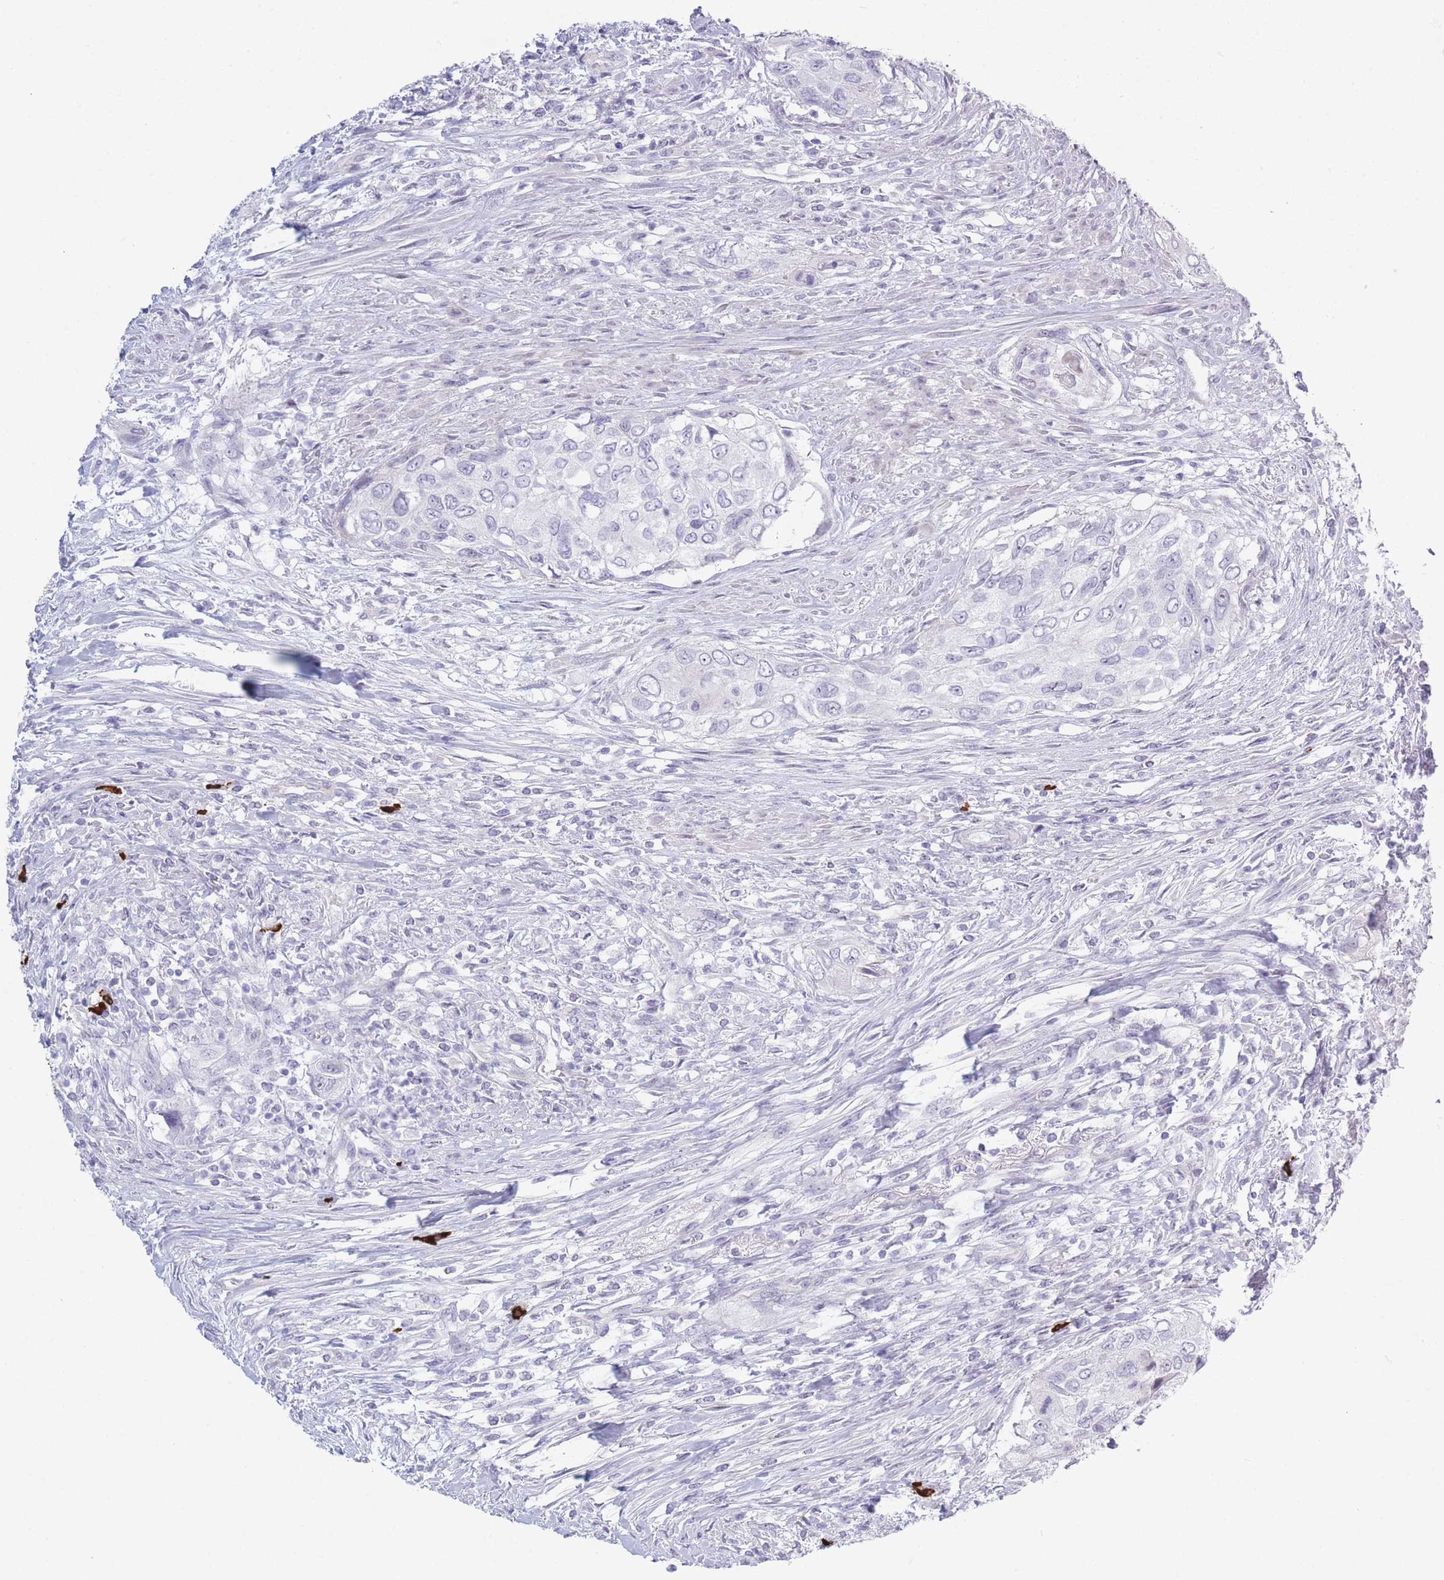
{"staining": {"intensity": "negative", "quantity": "none", "location": "none"}, "tissue": "urothelial cancer", "cell_type": "Tumor cells", "image_type": "cancer", "snomed": [{"axis": "morphology", "description": "Urothelial carcinoma, High grade"}, {"axis": "topography", "description": "Urinary bladder"}], "caption": "IHC photomicrograph of human high-grade urothelial carcinoma stained for a protein (brown), which reveals no positivity in tumor cells. Brightfield microscopy of immunohistochemistry stained with DAB (brown) and hematoxylin (blue), captured at high magnification.", "gene": "PLEKHG2", "patient": {"sex": "female", "age": 60}}